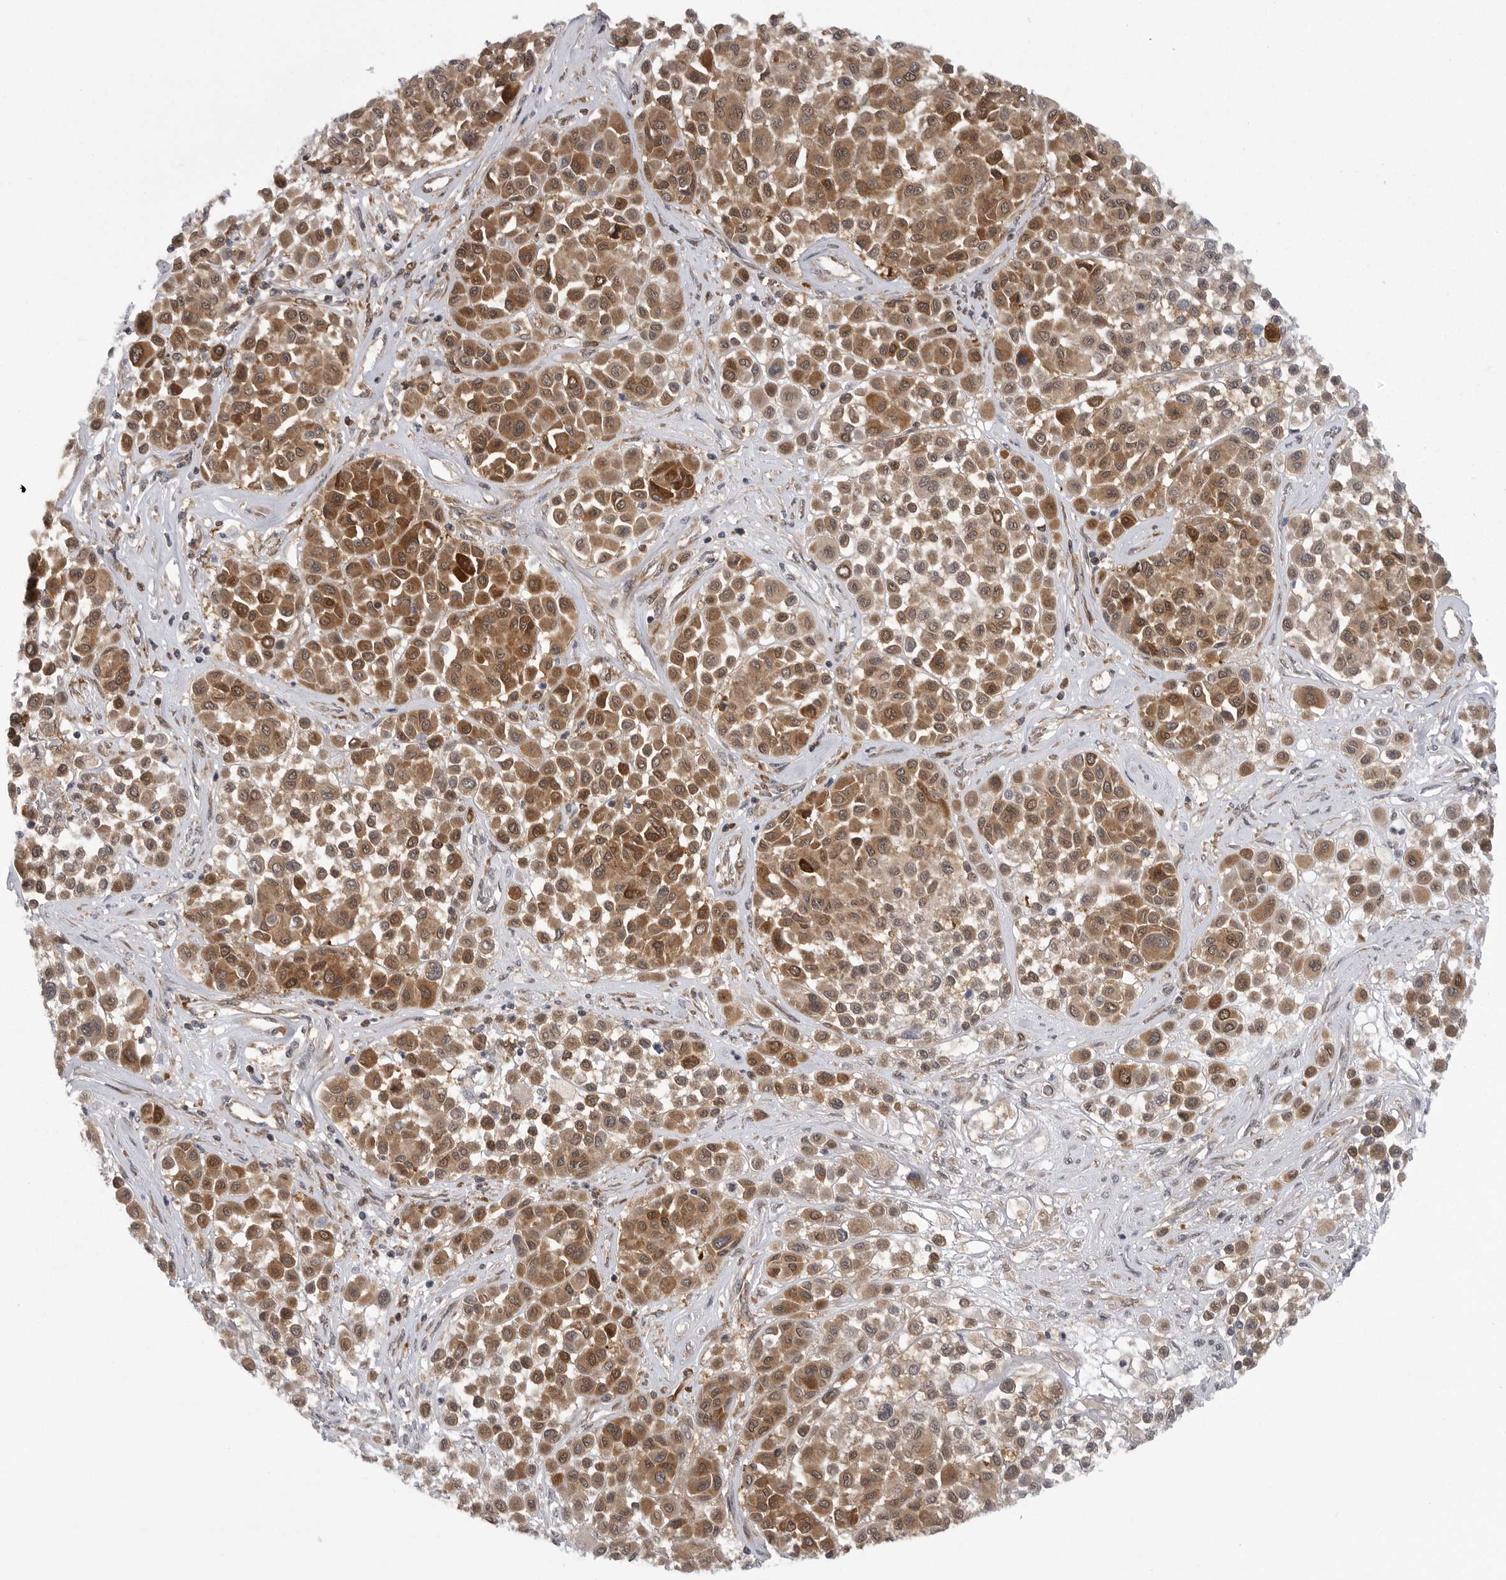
{"staining": {"intensity": "moderate", "quantity": ">75%", "location": "cytoplasmic/membranous,nuclear"}, "tissue": "melanoma", "cell_type": "Tumor cells", "image_type": "cancer", "snomed": [{"axis": "morphology", "description": "Malignant melanoma, Metastatic site"}, {"axis": "topography", "description": "Soft tissue"}], "caption": "Immunohistochemistry (IHC) image of neoplastic tissue: melanoma stained using immunohistochemistry (IHC) reveals medium levels of moderate protein expression localized specifically in the cytoplasmic/membranous and nuclear of tumor cells, appearing as a cytoplasmic/membranous and nuclear brown color.", "gene": "CACYBP", "patient": {"sex": "male", "age": 41}}